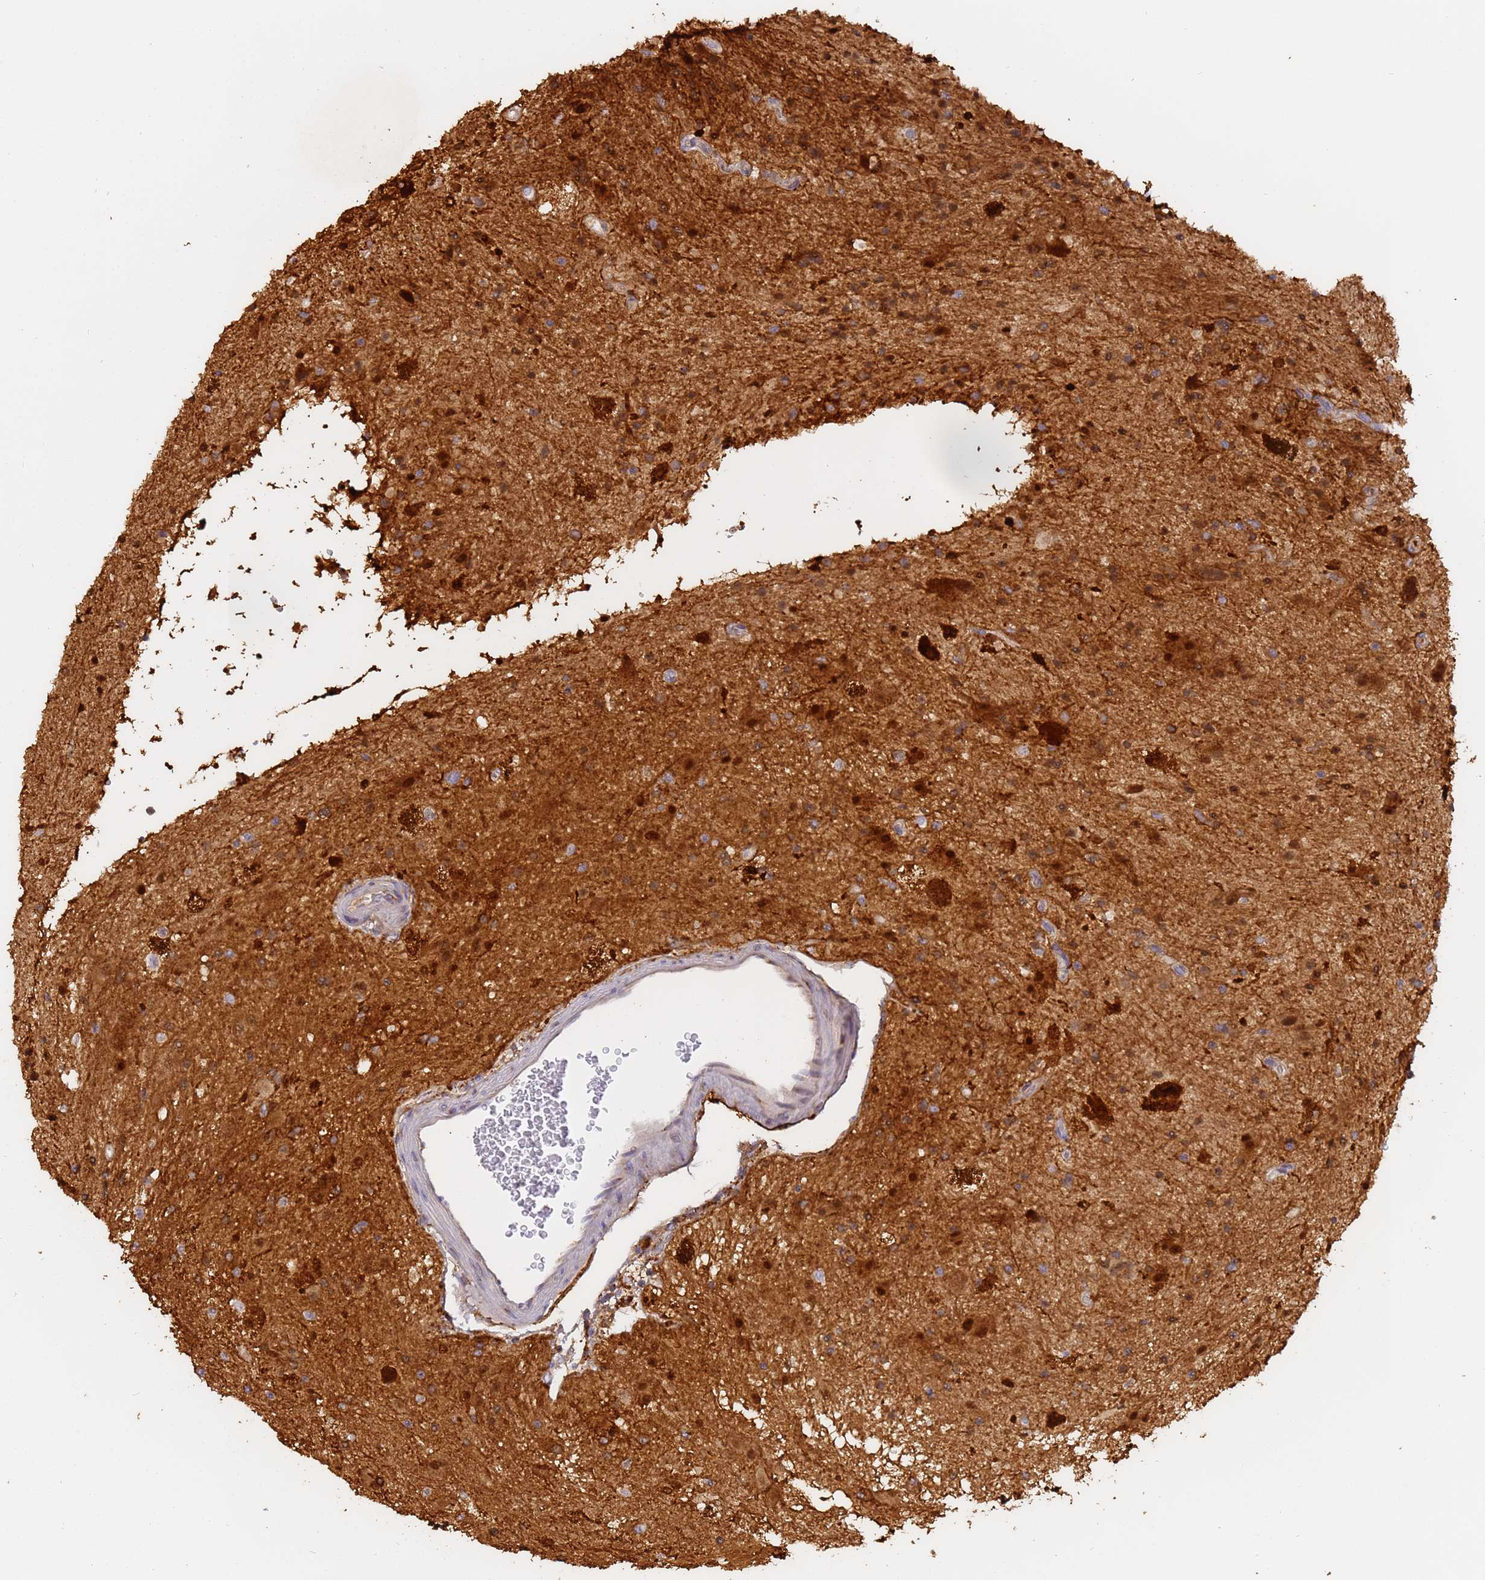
{"staining": {"intensity": "strong", "quantity": "<25%", "location": "cytoplasmic/membranous"}, "tissue": "glioma", "cell_type": "Tumor cells", "image_type": "cancer", "snomed": [{"axis": "morphology", "description": "Glioma, malignant, High grade"}, {"axis": "topography", "description": "Brain"}], "caption": "Immunohistochemical staining of glioma reveals strong cytoplasmic/membranous protein expression in about <25% of tumor cells.", "gene": "M6PR", "patient": {"sex": "male", "age": 34}}